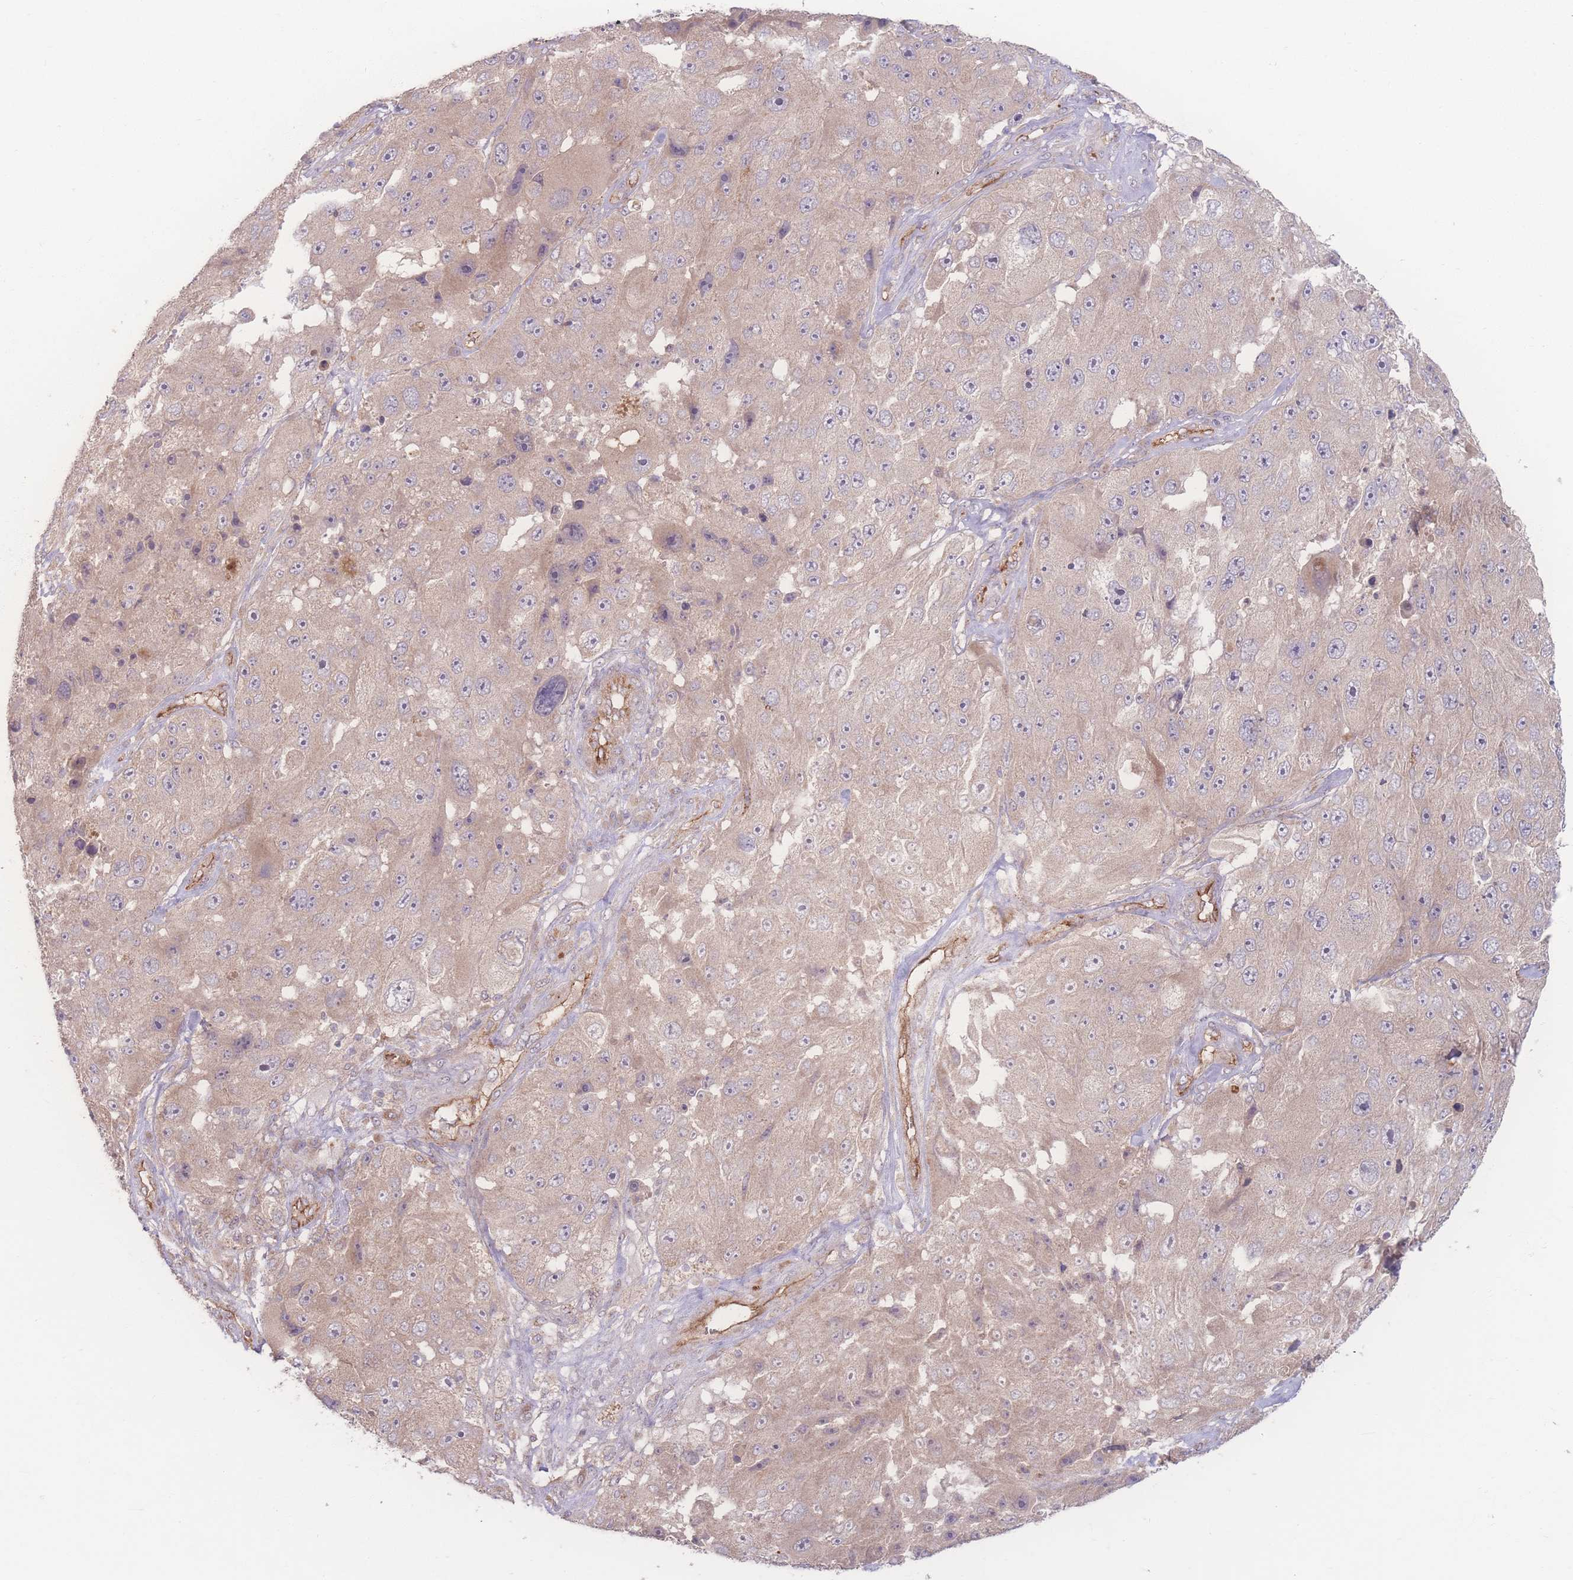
{"staining": {"intensity": "weak", "quantity": "<25%", "location": "cytoplasmic/membranous"}, "tissue": "melanoma", "cell_type": "Tumor cells", "image_type": "cancer", "snomed": [{"axis": "morphology", "description": "Malignant melanoma, Metastatic site"}, {"axis": "topography", "description": "Lymph node"}], "caption": "Tumor cells are negative for brown protein staining in malignant melanoma (metastatic site).", "gene": "INSR", "patient": {"sex": "male", "age": 62}}